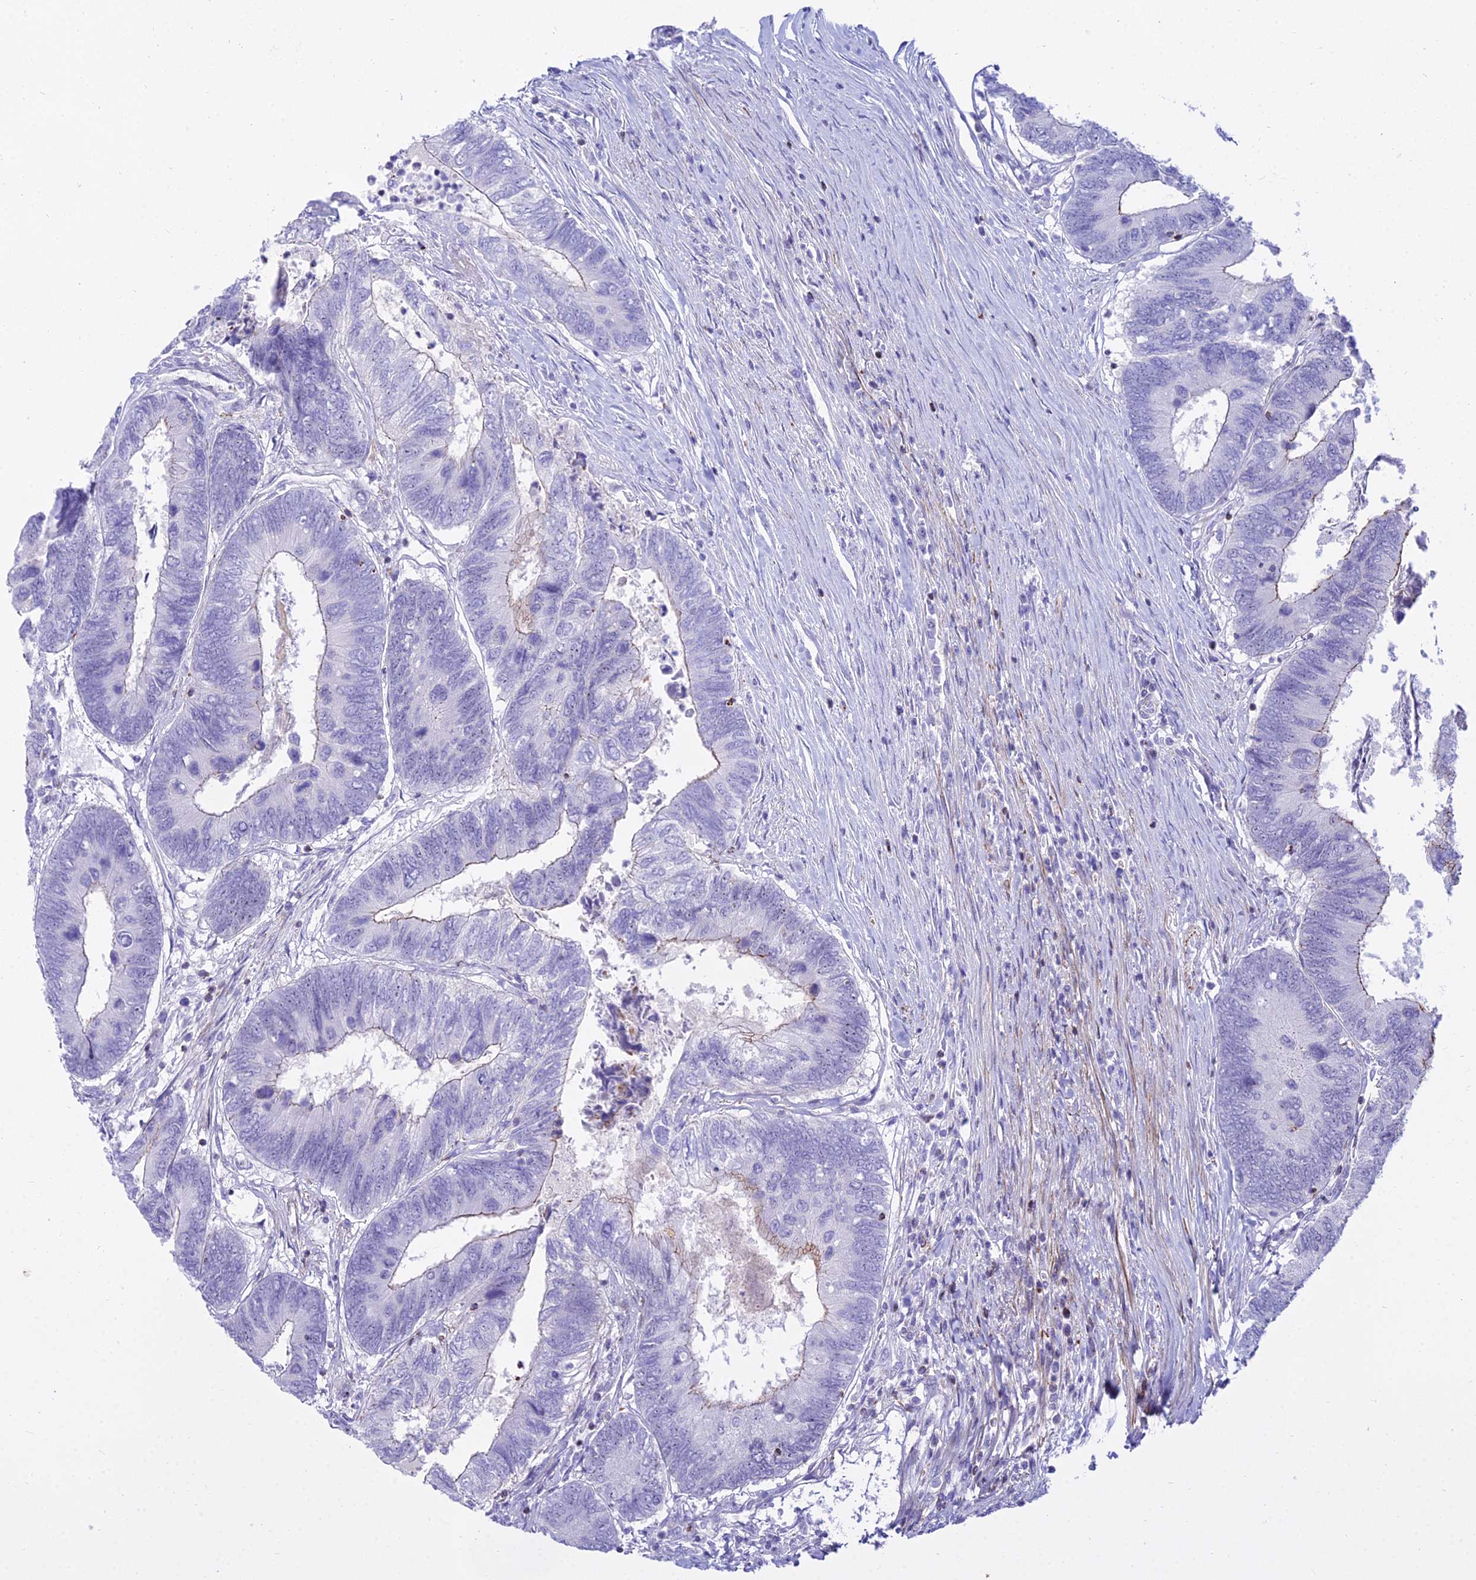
{"staining": {"intensity": "negative", "quantity": "none", "location": "none"}, "tissue": "colorectal cancer", "cell_type": "Tumor cells", "image_type": "cancer", "snomed": [{"axis": "morphology", "description": "Adenocarcinoma, NOS"}, {"axis": "topography", "description": "Colon"}], "caption": "Protein analysis of colorectal adenocarcinoma reveals no significant expression in tumor cells. Brightfield microscopy of immunohistochemistry stained with DAB (3,3'-diaminobenzidine) (brown) and hematoxylin (blue), captured at high magnification.", "gene": "DLX1", "patient": {"sex": "female", "age": 67}}